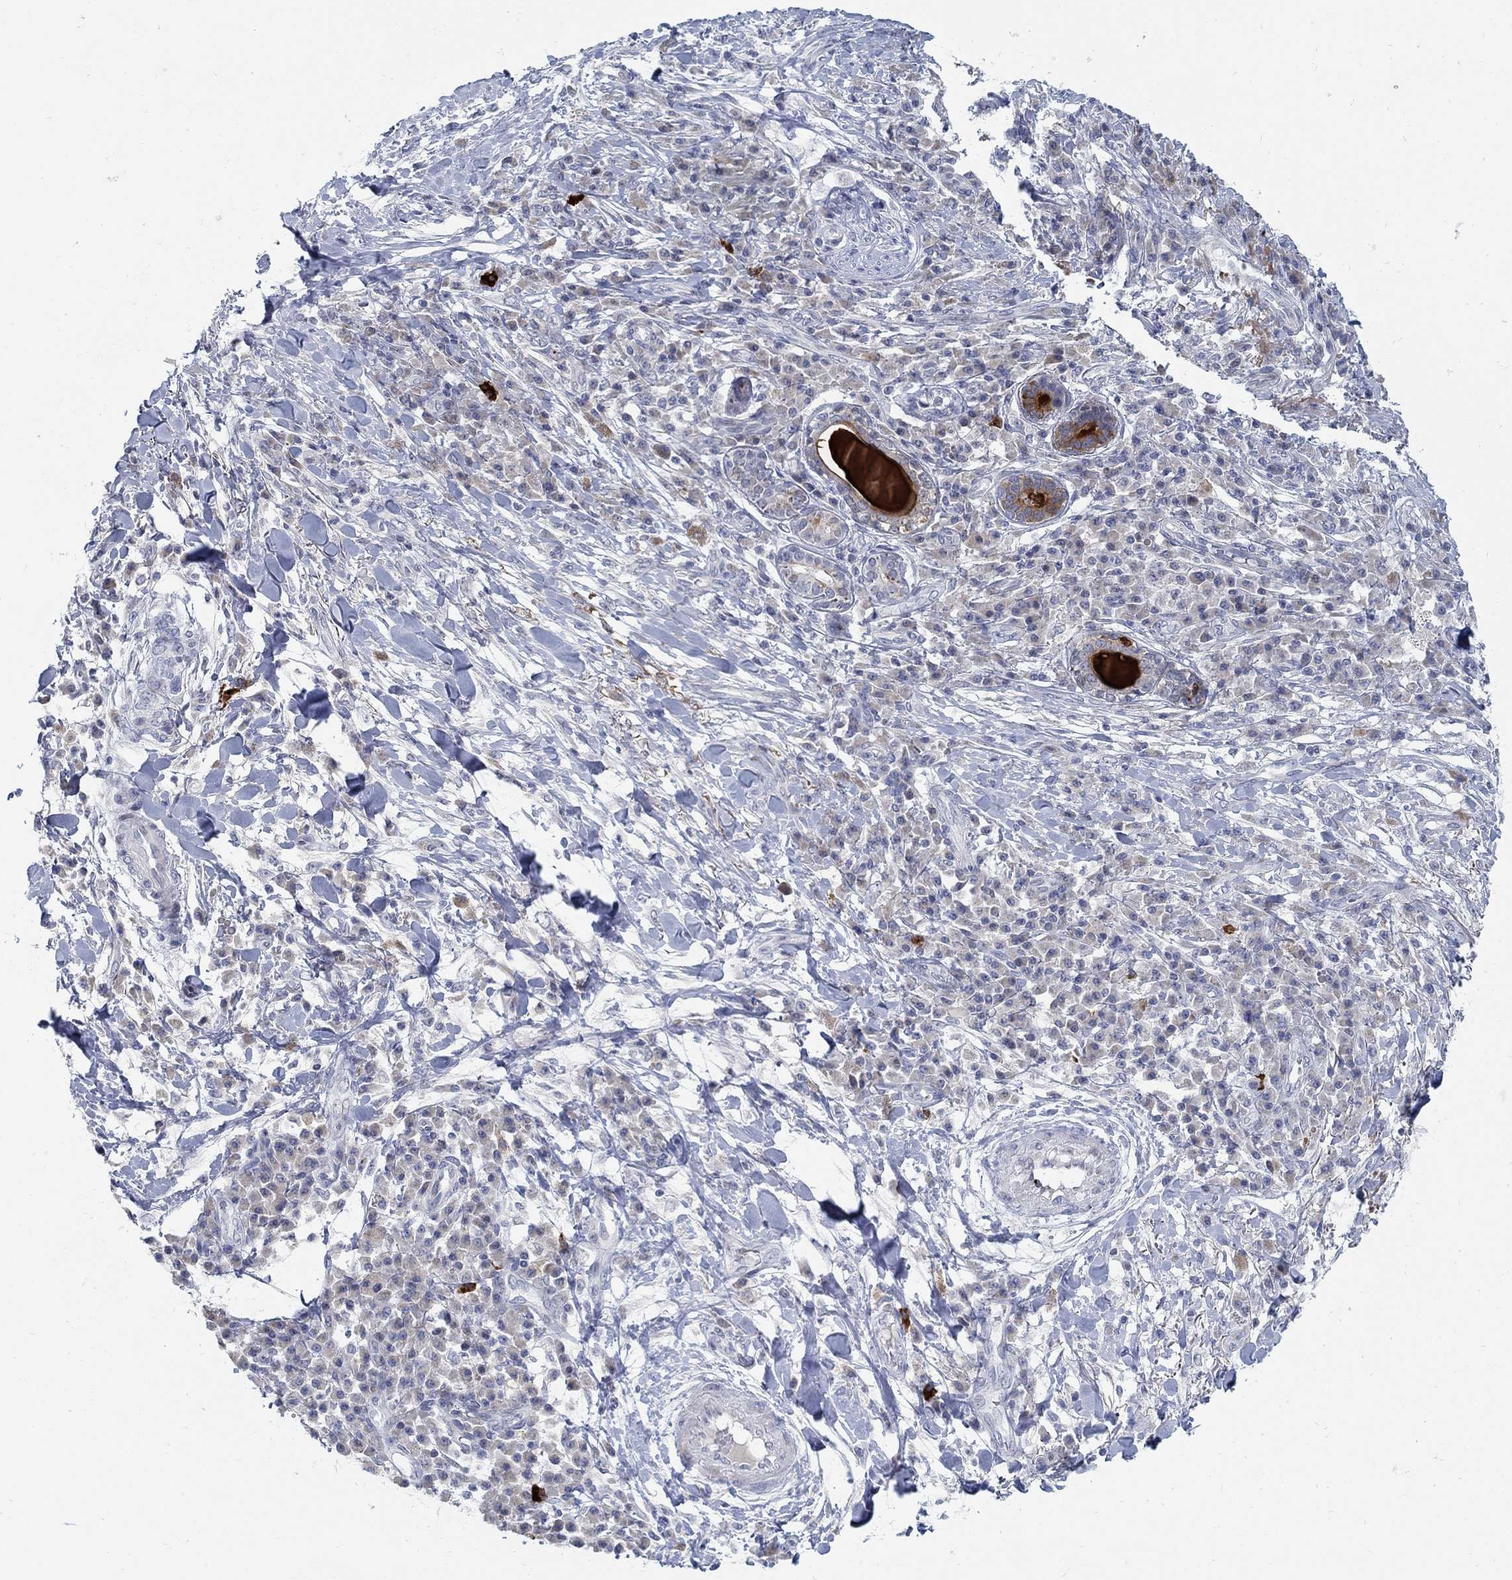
{"staining": {"intensity": "negative", "quantity": "none", "location": "none"}, "tissue": "skin cancer", "cell_type": "Tumor cells", "image_type": "cancer", "snomed": [{"axis": "morphology", "description": "Squamous cell carcinoma, NOS"}, {"axis": "topography", "description": "Skin"}], "caption": "Human skin squamous cell carcinoma stained for a protein using IHC reveals no expression in tumor cells.", "gene": "ANO7", "patient": {"sex": "male", "age": 92}}